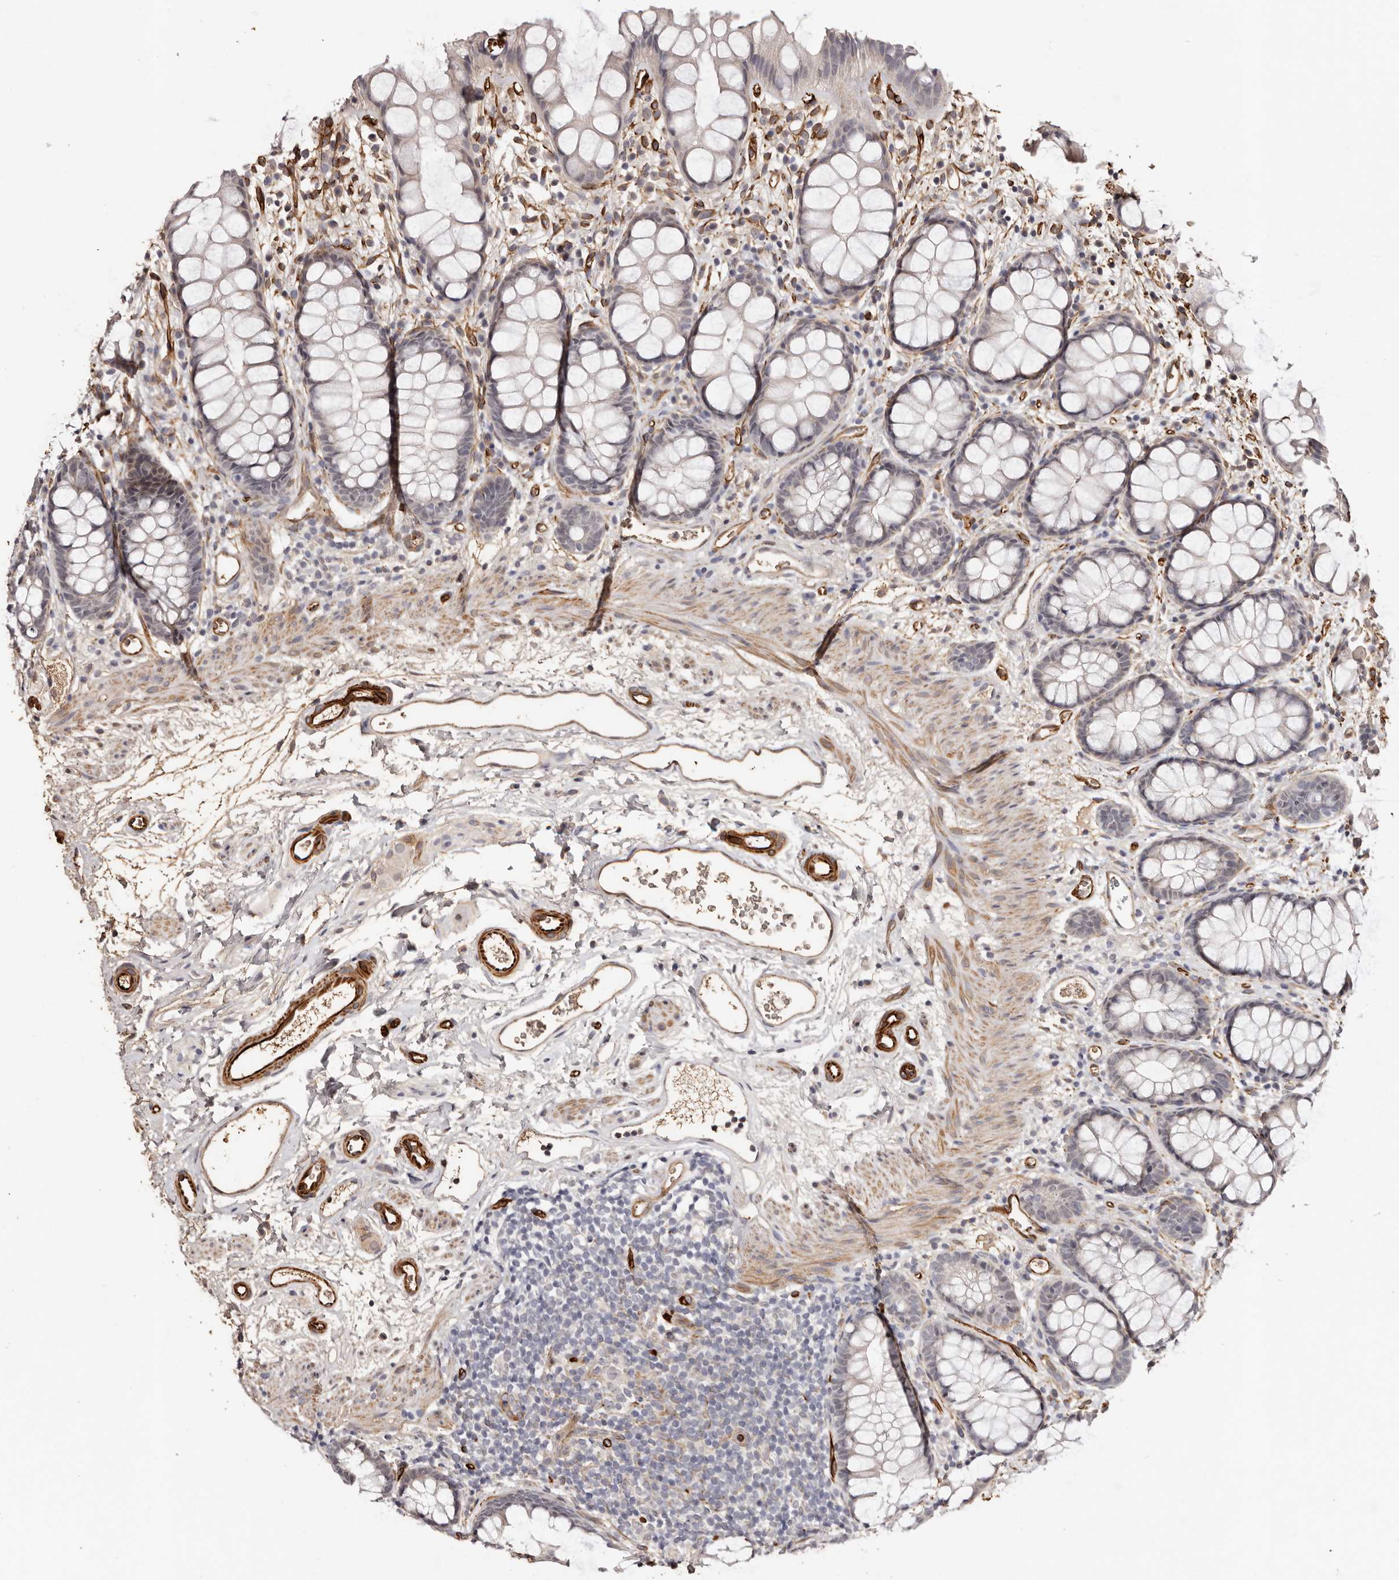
{"staining": {"intensity": "negative", "quantity": "none", "location": "none"}, "tissue": "rectum", "cell_type": "Glandular cells", "image_type": "normal", "snomed": [{"axis": "morphology", "description": "Normal tissue, NOS"}, {"axis": "topography", "description": "Rectum"}], "caption": "Human rectum stained for a protein using IHC exhibits no staining in glandular cells.", "gene": "ZNF557", "patient": {"sex": "female", "age": 65}}